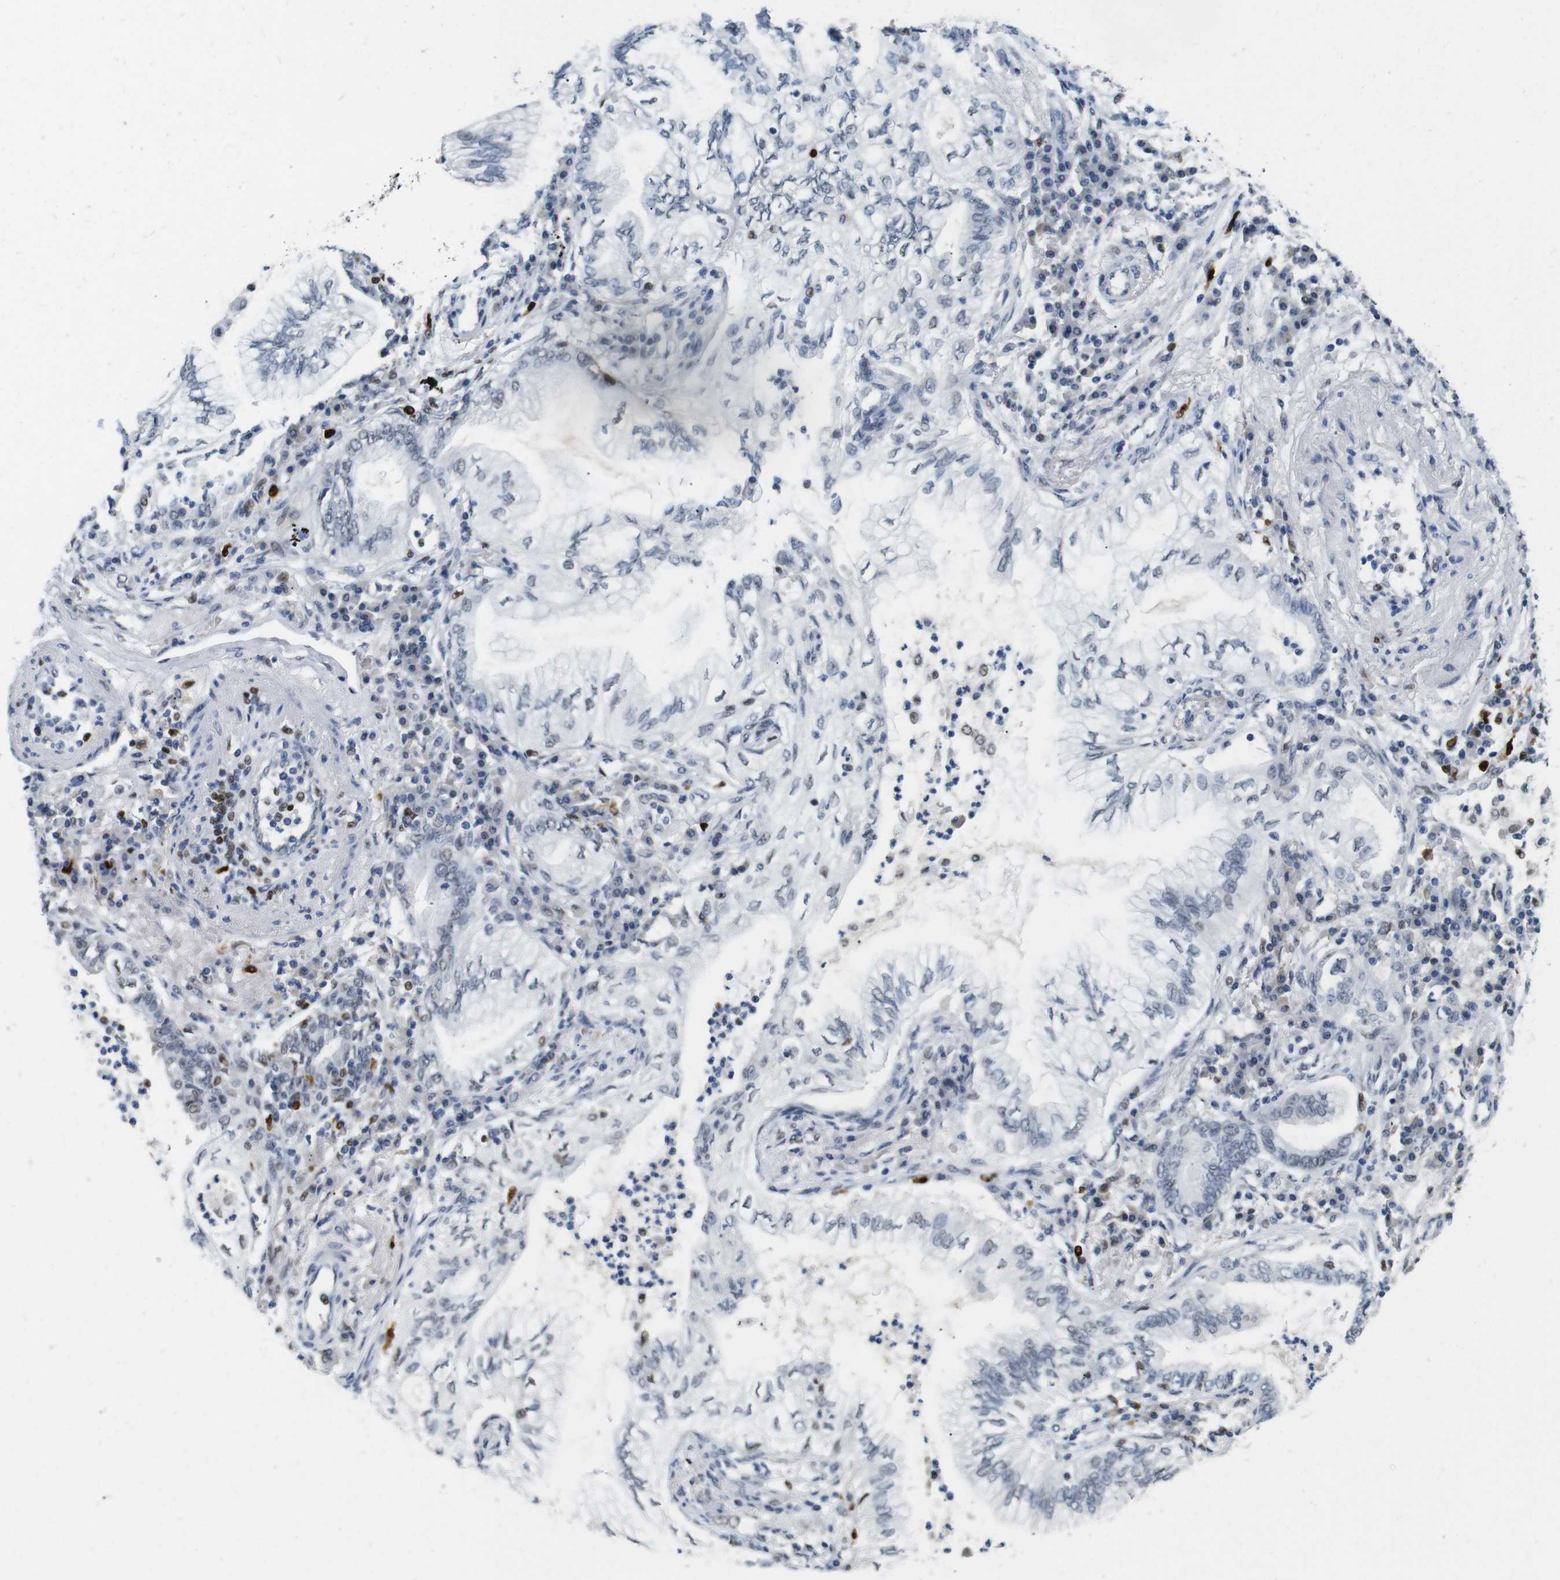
{"staining": {"intensity": "negative", "quantity": "none", "location": "none"}, "tissue": "lung cancer", "cell_type": "Tumor cells", "image_type": "cancer", "snomed": [{"axis": "morphology", "description": "Normal tissue, NOS"}, {"axis": "morphology", "description": "Adenocarcinoma, NOS"}, {"axis": "topography", "description": "Bronchus"}, {"axis": "topography", "description": "Lung"}], "caption": "A photomicrograph of adenocarcinoma (lung) stained for a protein demonstrates no brown staining in tumor cells.", "gene": "IRF8", "patient": {"sex": "female", "age": 70}}